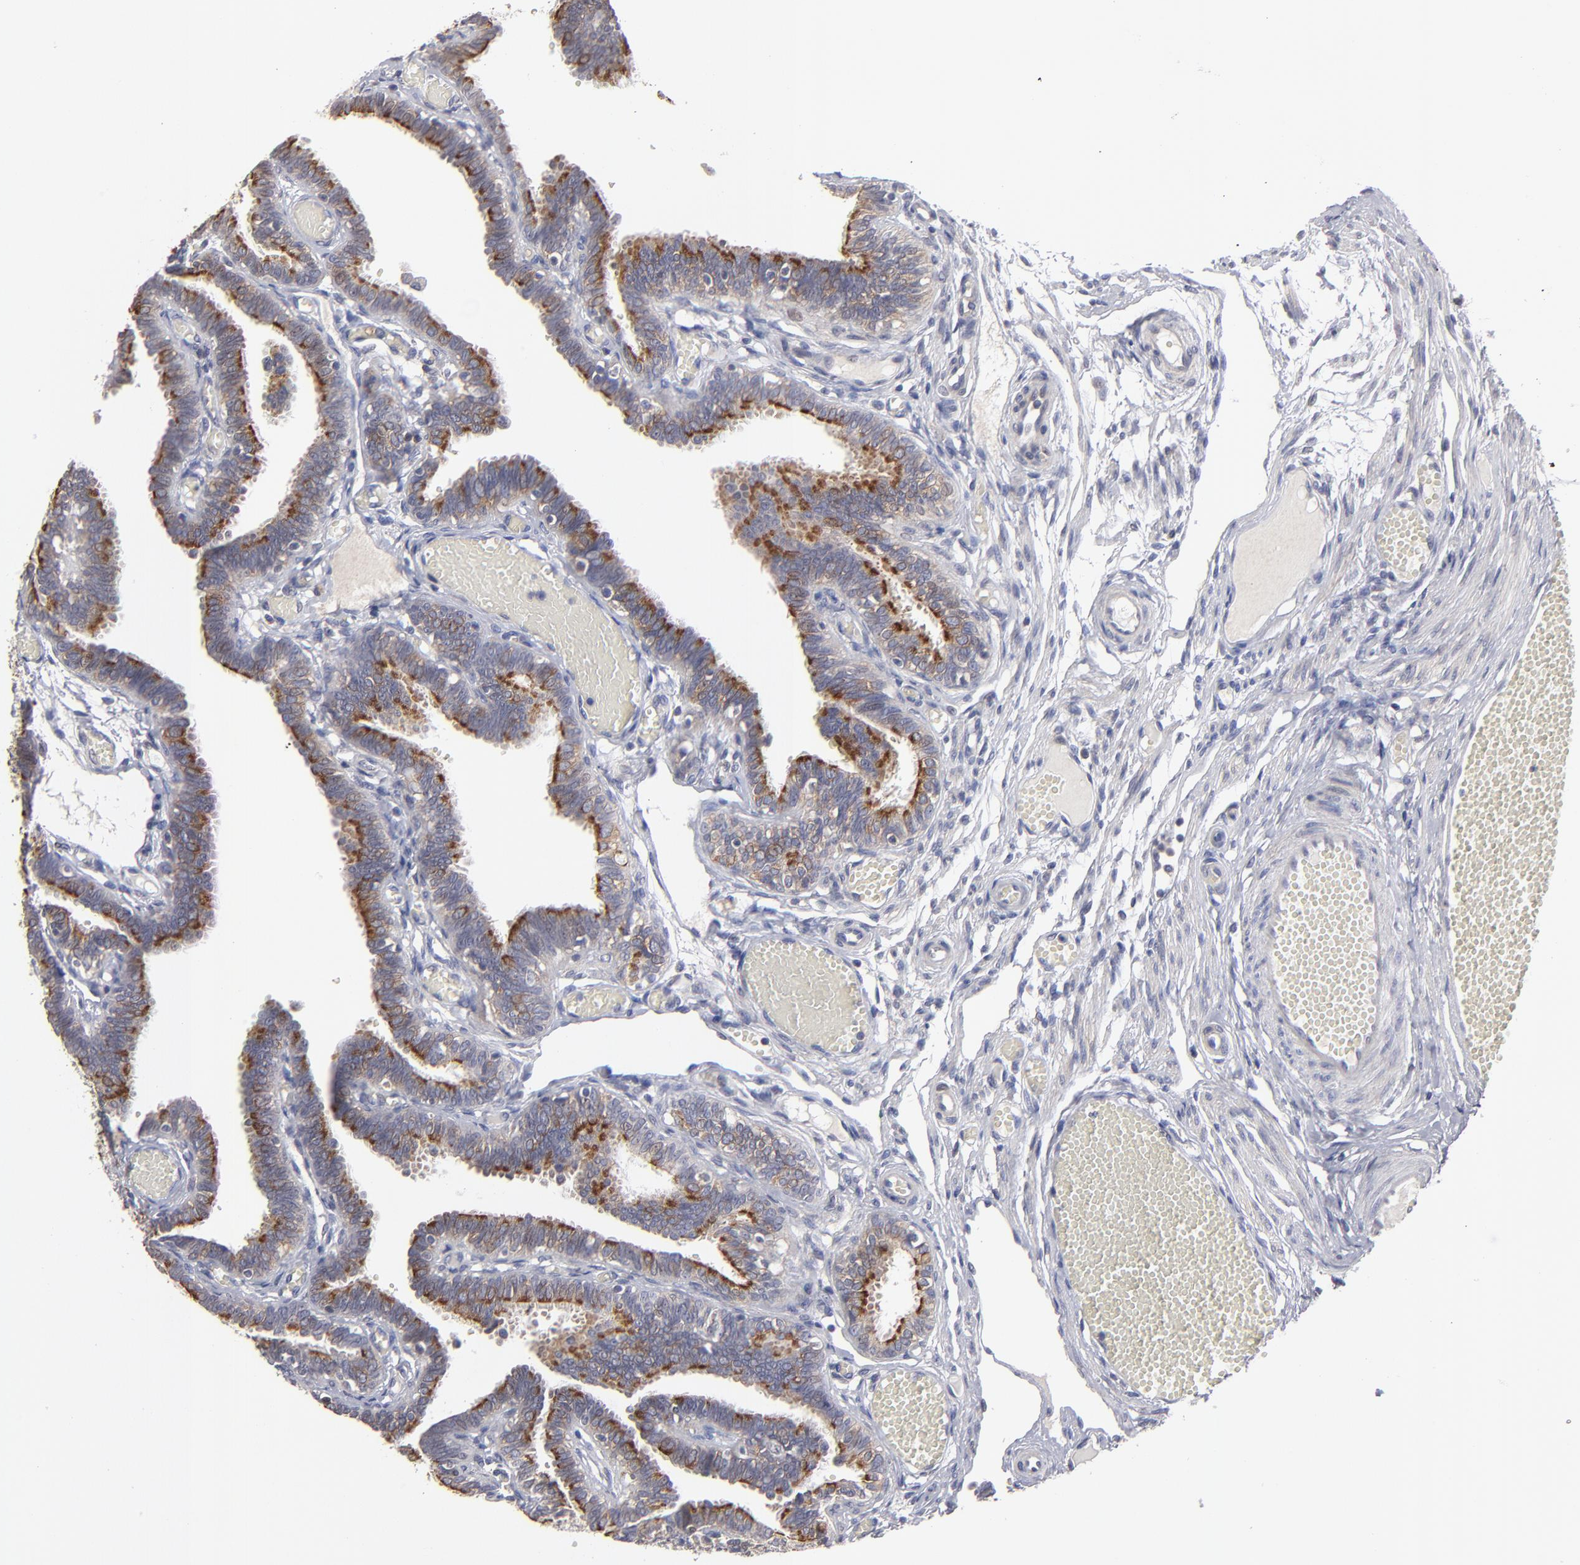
{"staining": {"intensity": "strong", "quantity": ">75%", "location": "cytoplasmic/membranous"}, "tissue": "fallopian tube", "cell_type": "Glandular cells", "image_type": "normal", "snomed": [{"axis": "morphology", "description": "Normal tissue, NOS"}, {"axis": "topography", "description": "Fallopian tube"}], "caption": "Strong cytoplasmic/membranous expression is present in about >75% of glandular cells in unremarkable fallopian tube.", "gene": "CEP97", "patient": {"sex": "female", "age": 29}}